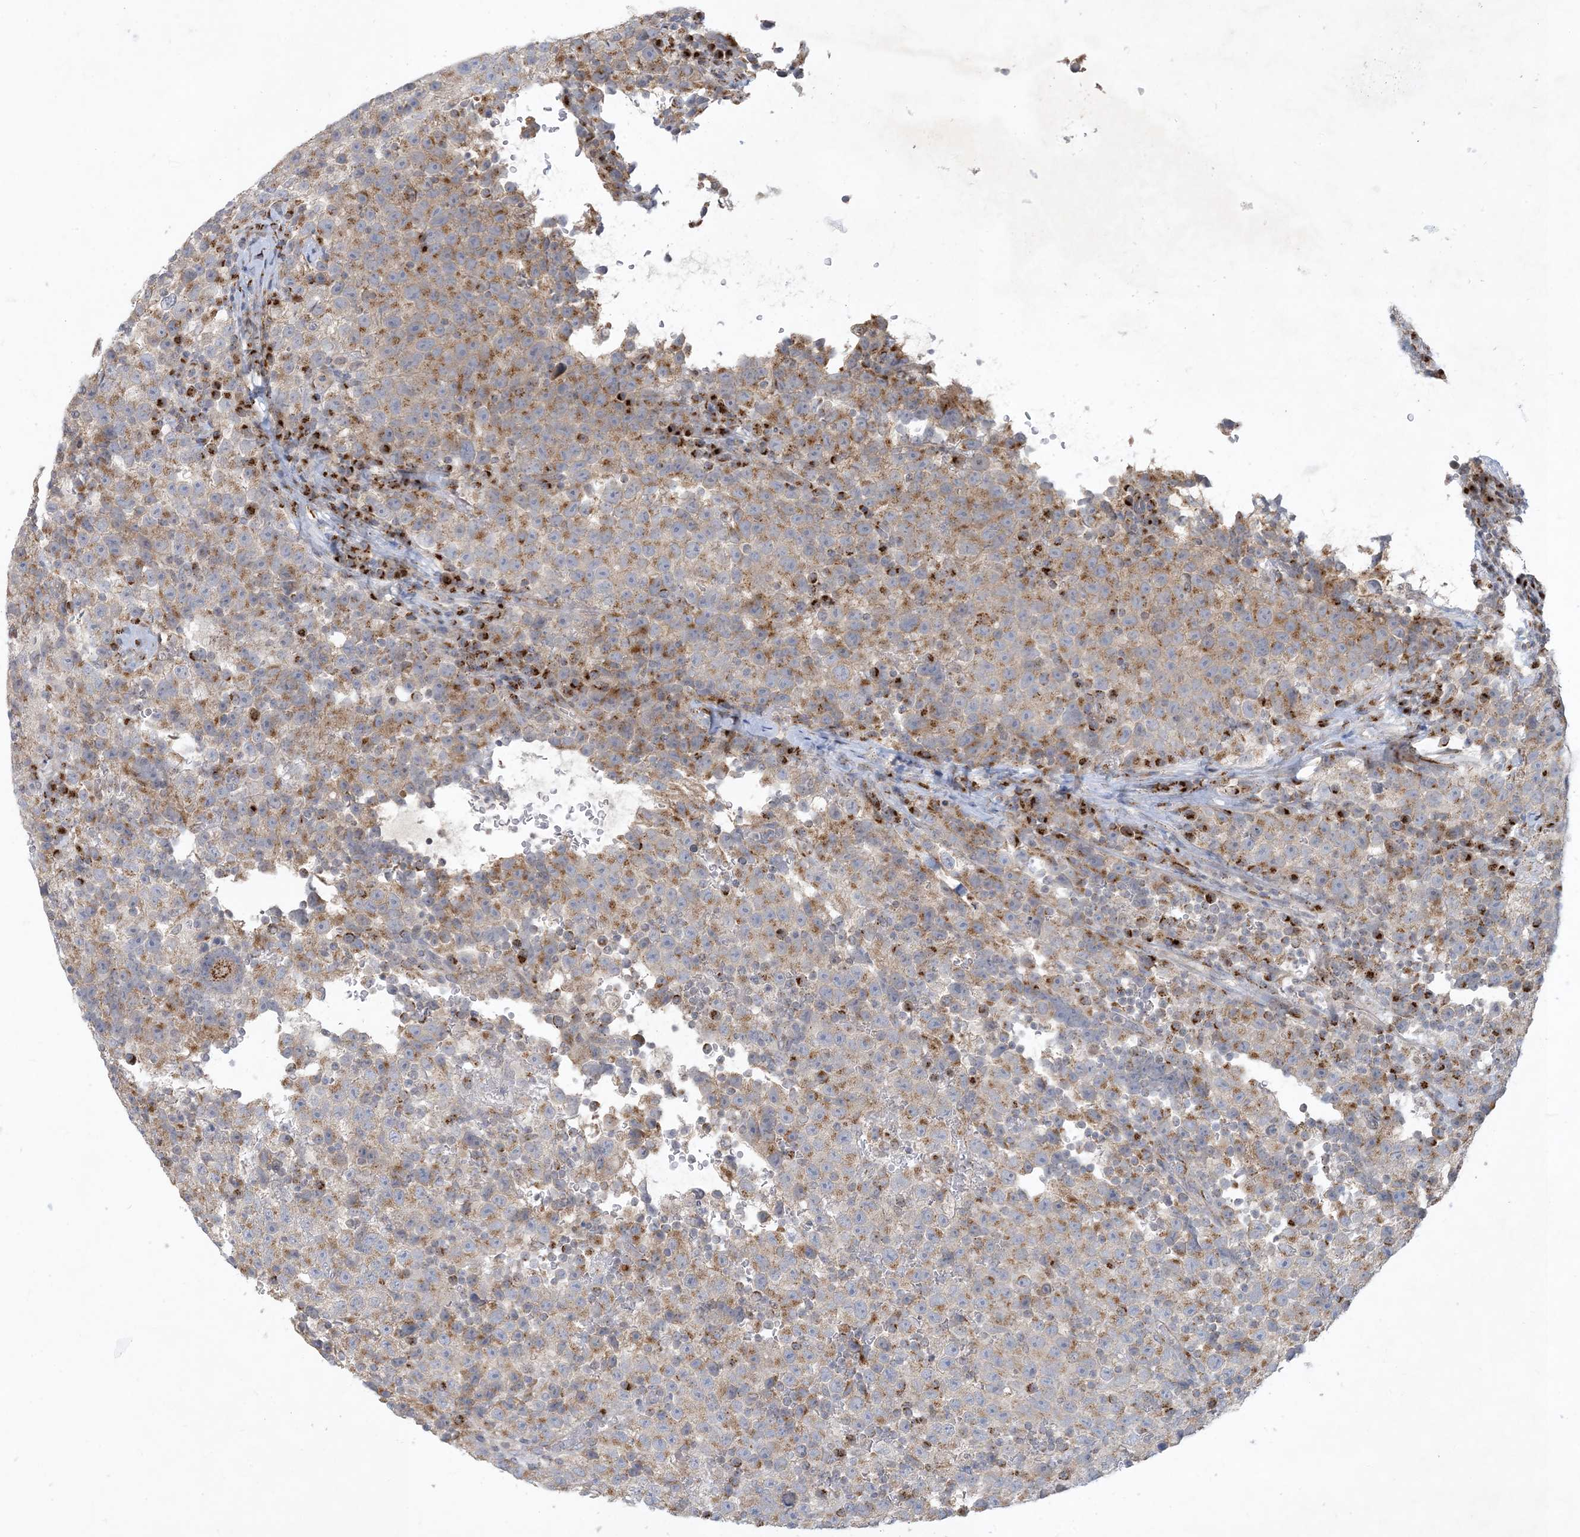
{"staining": {"intensity": "moderate", "quantity": ">75%", "location": "cytoplasmic/membranous"}, "tissue": "testis cancer", "cell_type": "Tumor cells", "image_type": "cancer", "snomed": [{"axis": "morphology", "description": "Seminoma, NOS"}, {"axis": "topography", "description": "Testis"}], "caption": "A high-resolution micrograph shows immunohistochemistry staining of seminoma (testis), which exhibits moderate cytoplasmic/membranous staining in about >75% of tumor cells.", "gene": "CCDC14", "patient": {"sex": "male", "age": 22}}